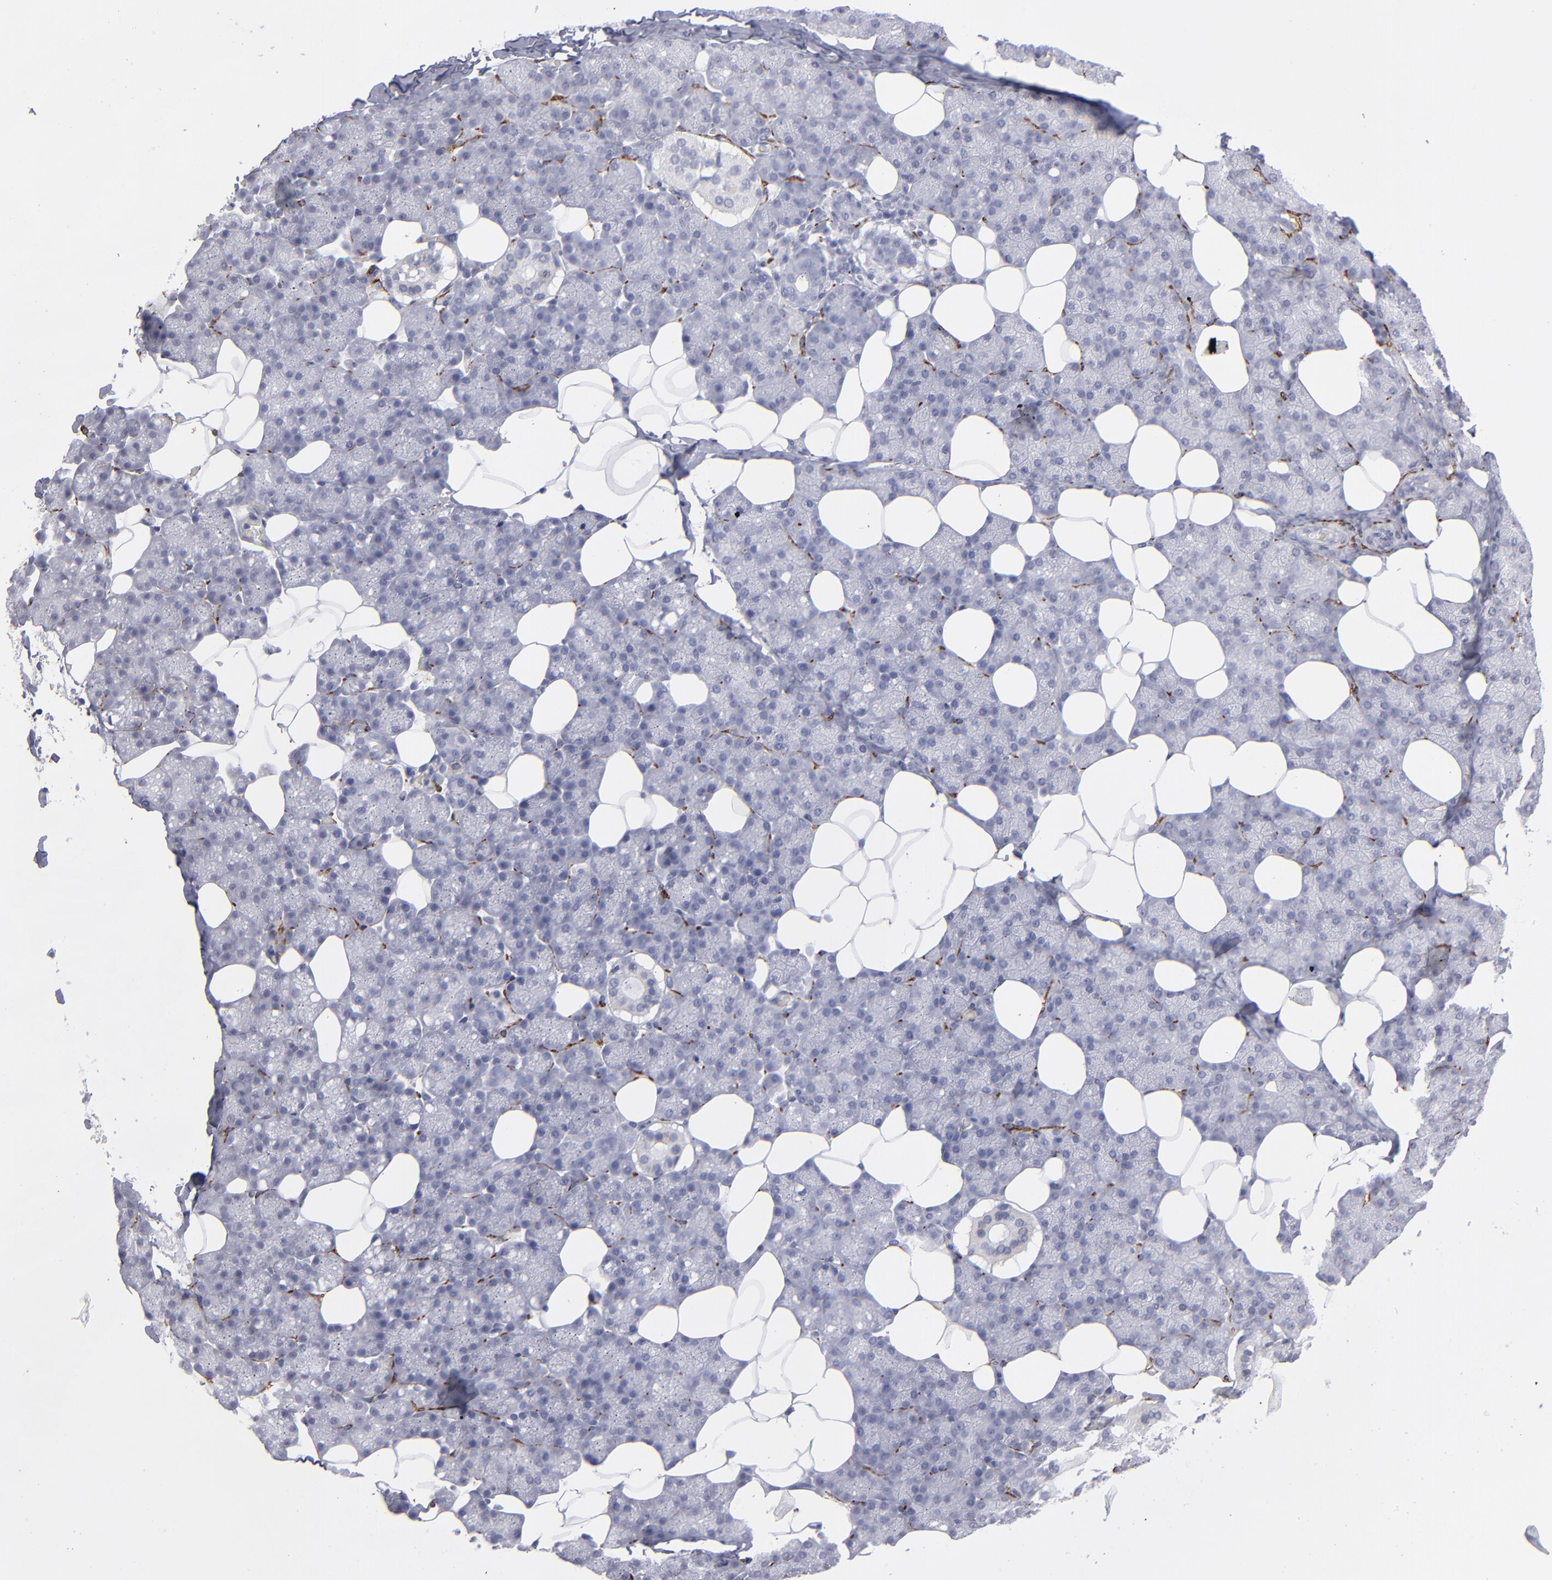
{"staining": {"intensity": "negative", "quantity": "none", "location": "none"}, "tissue": "salivary gland", "cell_type": "Glandular cells", "image_type": "normal", "snomed": [{"axis": "morphology", "description": "Normal tissue, NOS"}, {"axis": "topography", "description": "Lymph node"}, {"axis": "topography", "description": "Salivary gland"}], "caption": "Immunohistochemistry micrograph of benign salivary gland: human salivary gland stained with DAB (3,3'-diaminobenzidine) reveals no significant protein staining in glandular cells. Nuclei are stained in blue.", "gene": "CADM3", "patient": {"sex": "male", "age": 8}}